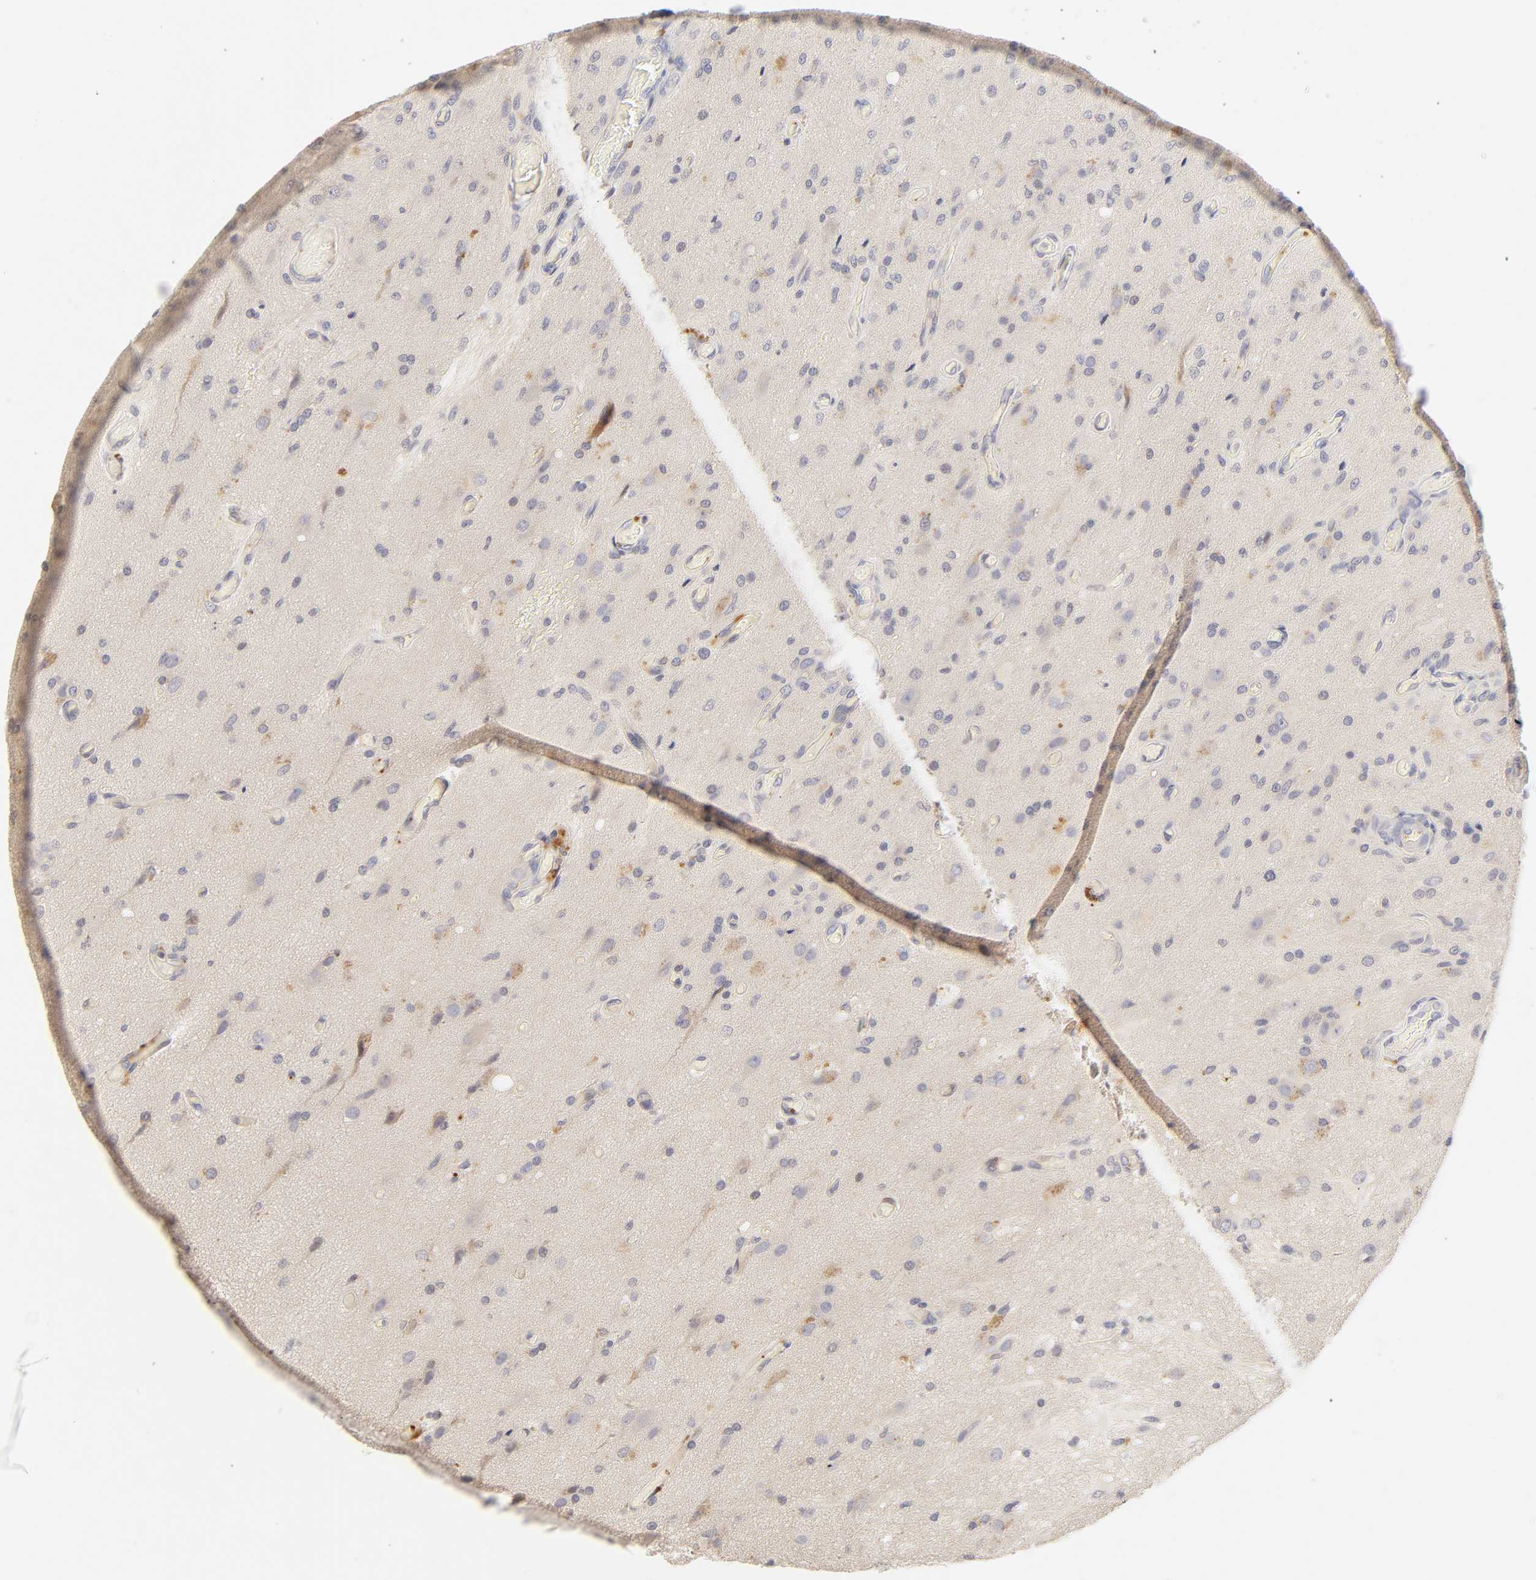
{"staining": {"intensity": "negative", "quantity": "none", "location": "none"}, "tissue": "glioma", "cell_type": "Tumor cells", "image_type": "cancer", "snomed": [{"axis": "morphology", "description": "Normal tissue, NOS"}, {"axis": "morphology", "description": "Glioma, malignant, High grade"}, {"axis": "topography", "description": "Cerebral cortex"}], "caption": "Malignant glioma (high-grade) stained for a protein using immunohistochemistry (IHC) reveals no positivity tumor cells.", "gene": "CYP4B1", "patient": {"sex": "male", "age": 77}}